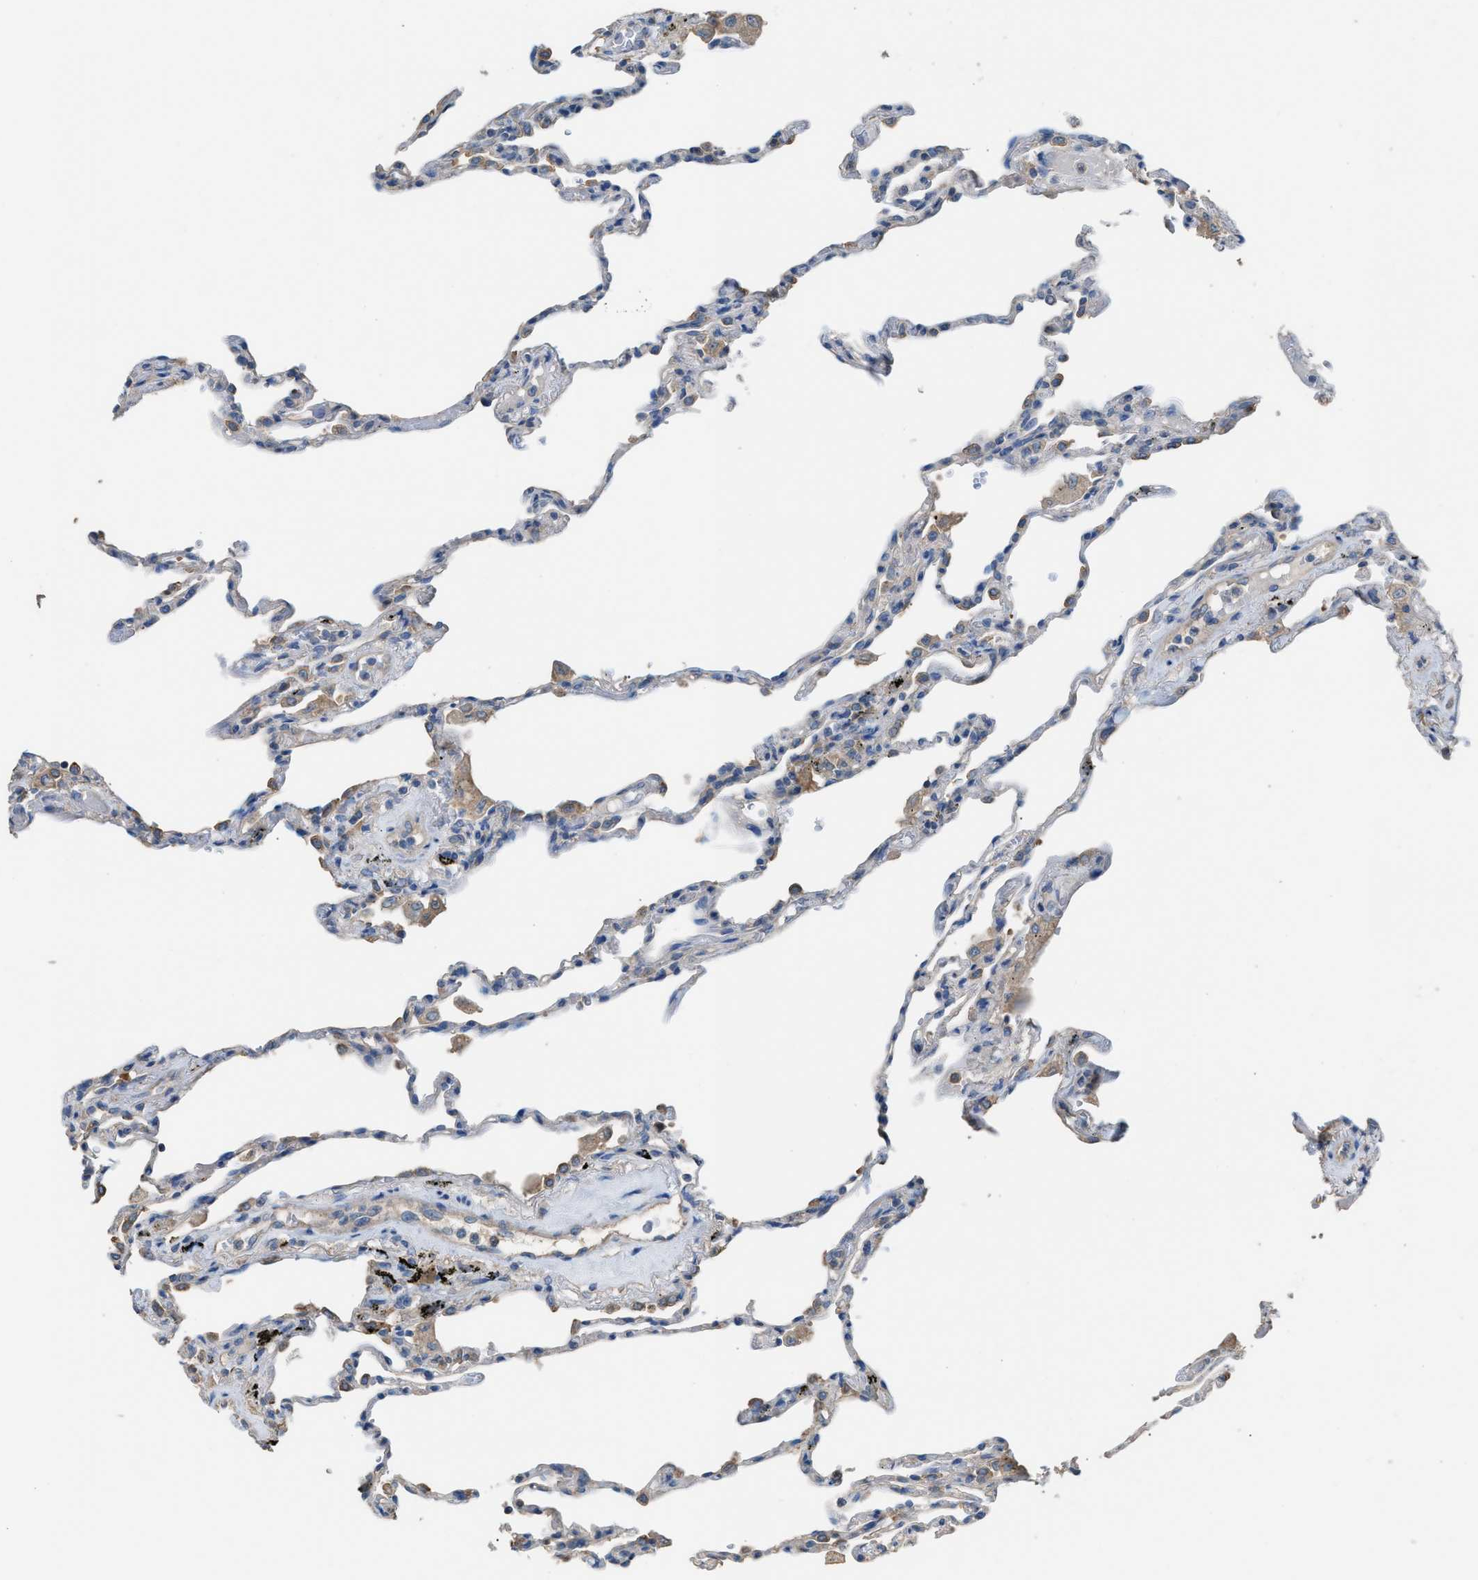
{"staining": {"intensity": "weak", "quantity": "<25%", "location": "cytoplasmic/membranous"}, "tissue": "lung", "cell_type": "Alveolar cells", "image_type": "normal", "snomed": [{"axis": "morphology", "description": "Normal tissue, NOS"}, {"axis": "topography", "description": "Lung"}], "caption": "Immunohistochemical staining of unremarkable lung reveals no significant positivity in alveolar cells. Brightfield microscopy of immunohistochemistry stained with DAB (brown) and hematoxylin (blue), captured at high magnification.", "gene": "NQO2", "patient": {"sex": "male", "age": 59}}